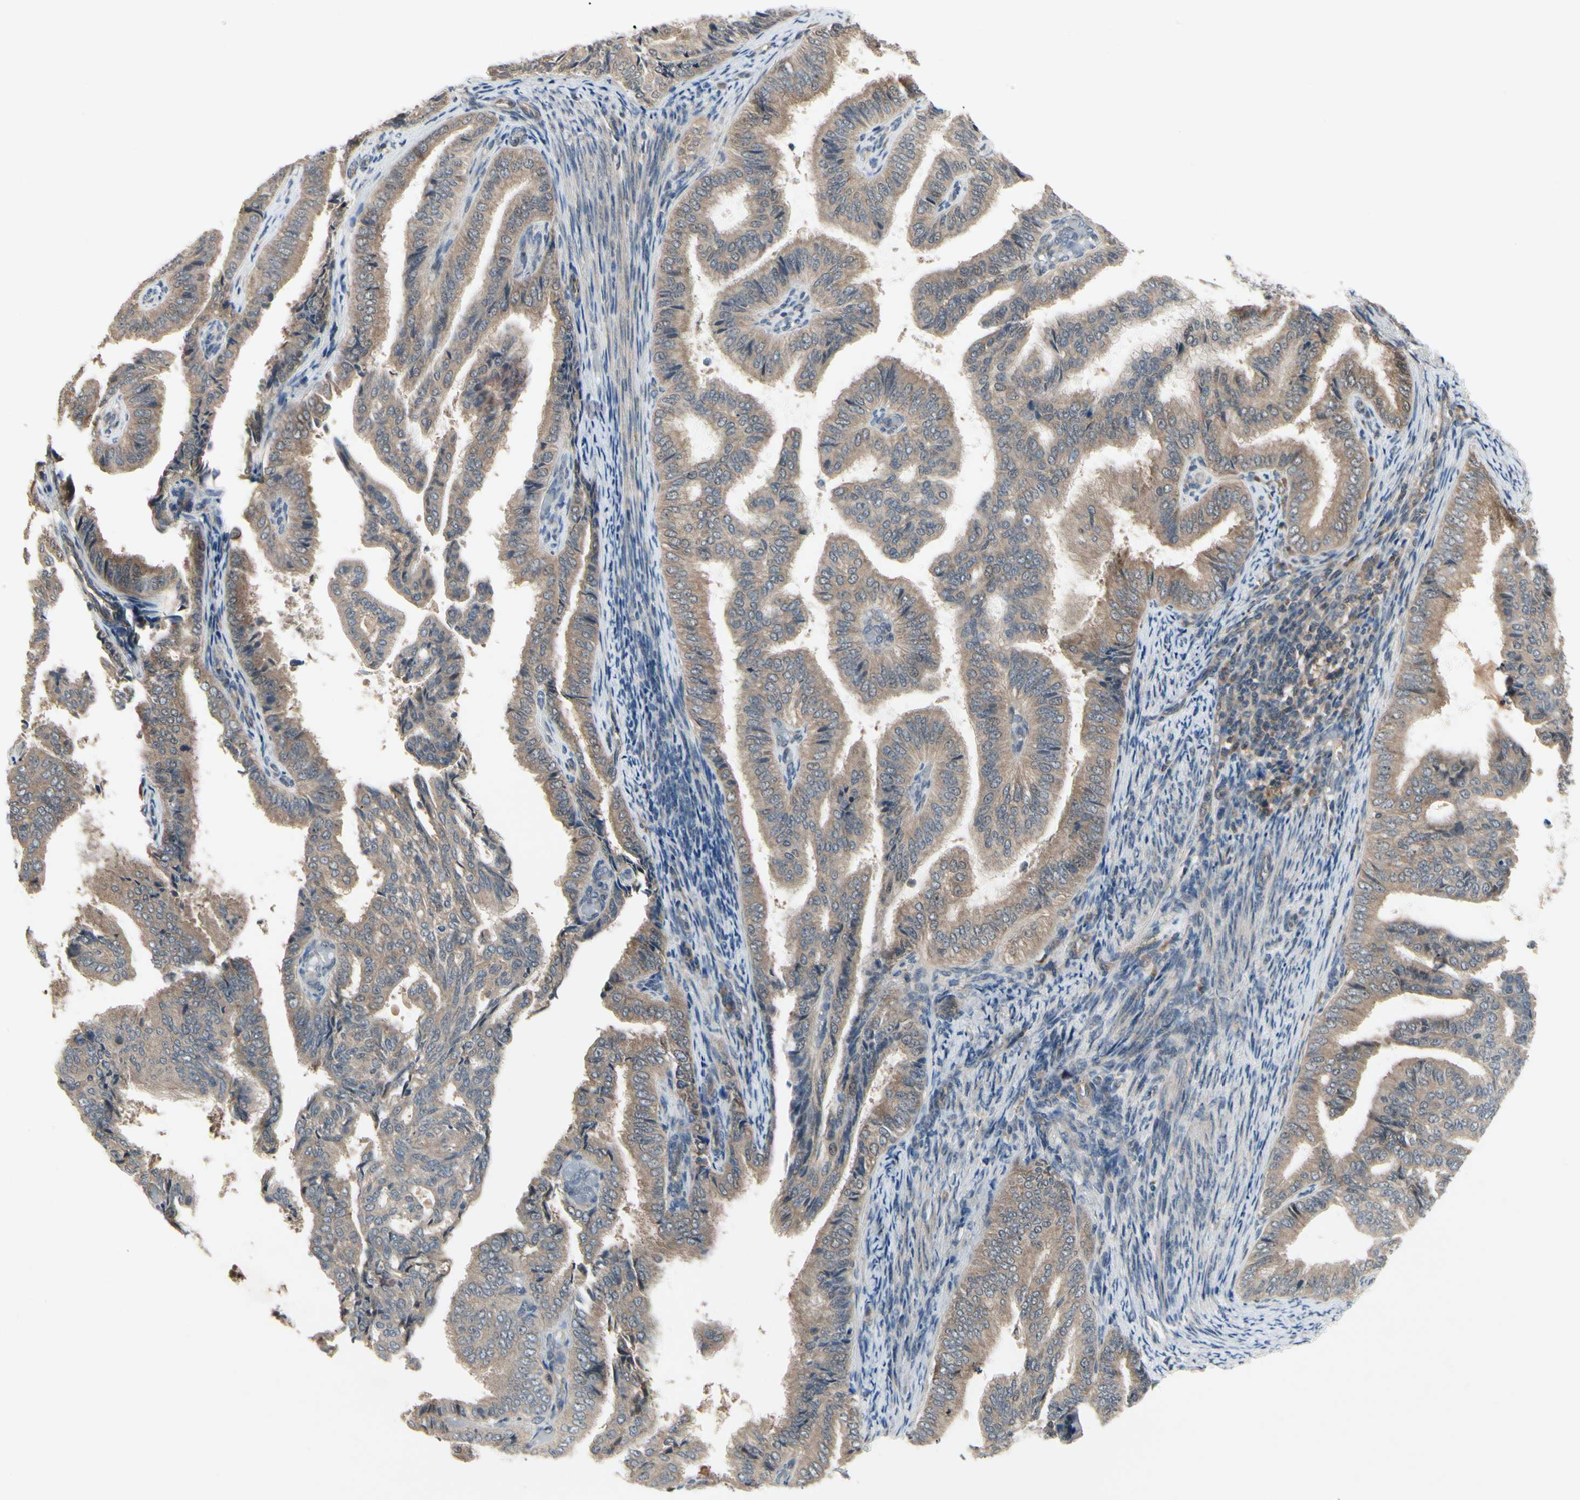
{"staining": {"intensity": "moderate", "quantity": ">75%", "location": "cytoplasmic/membranous"}, "tissue": "endometrial cancer", "cell_type": "Tumor cells", "image_type": "cancer", "snomed": [{"axis": "morphology", "description": "Adenocarcinoma, NOS"}, {"axis": "topography", "description": "Endometrium"}], "caption": "The micrograph displays a brown stain indicating the presence of a protein in the cytoplasmic/membranous of tumor cells in endometrial cancer (adenocarcinoma). Nuclei are stained in blue.", "gene": "RNF14", "patient": {"sex": "female", "age": 58}}